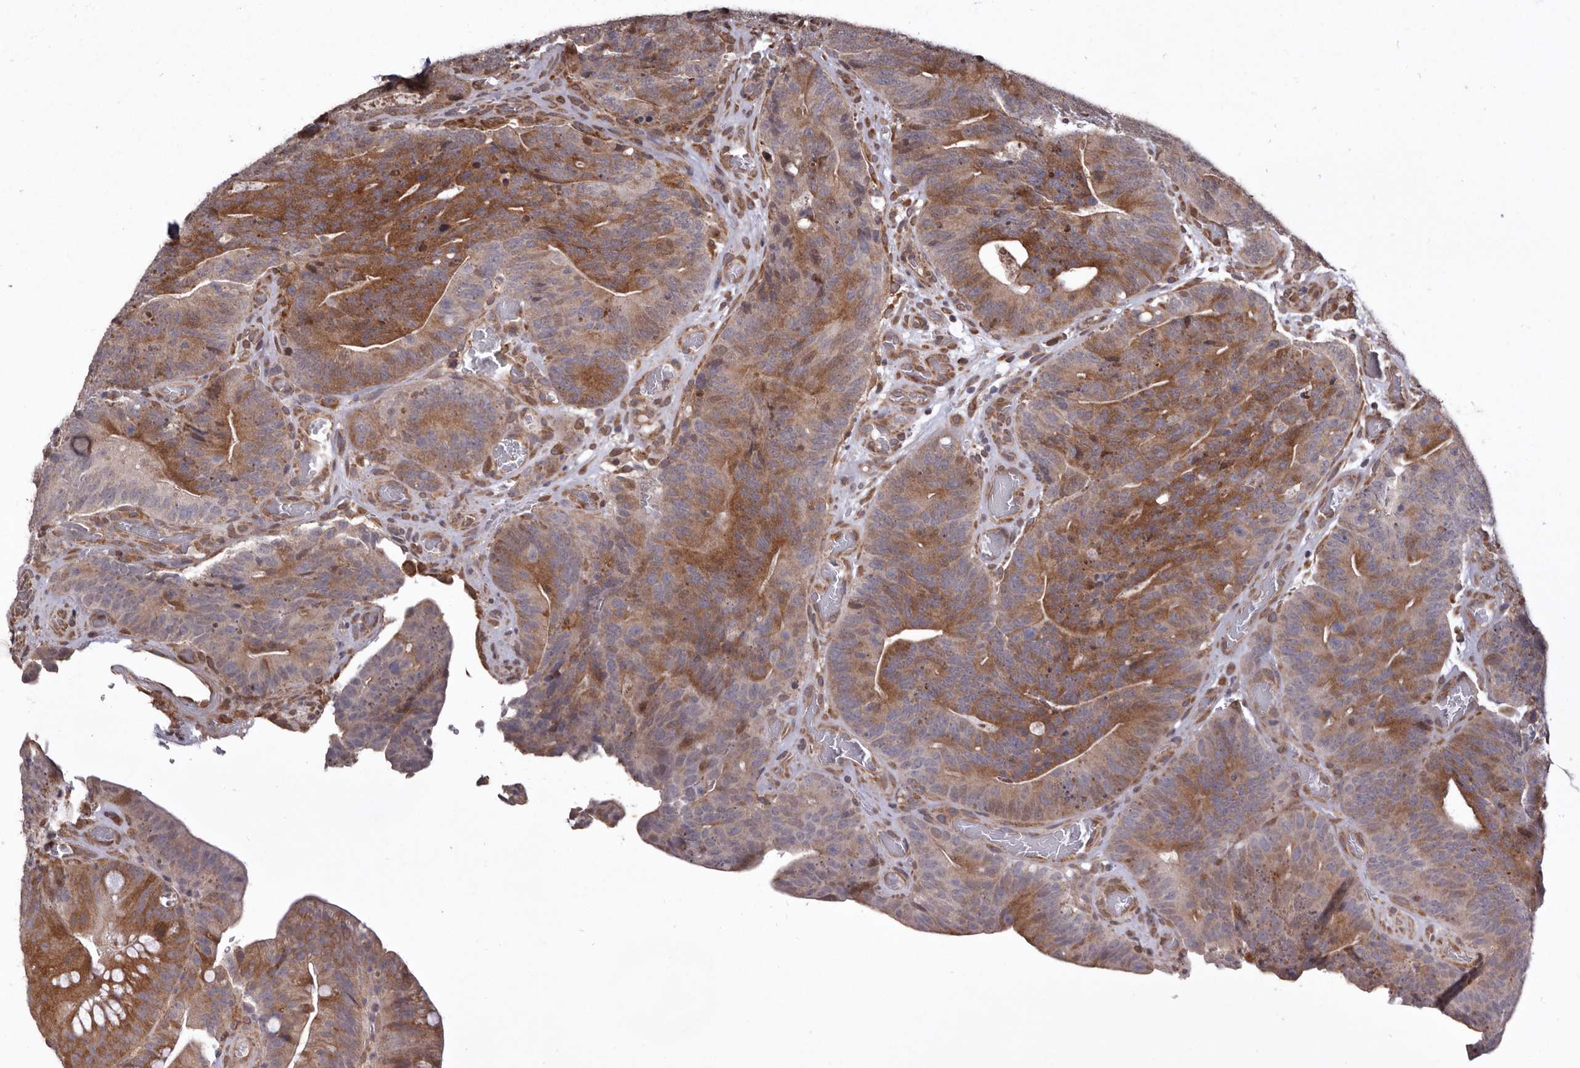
{"staining": {"intensity": "strong", "quantity": ">75%", "location": "cytoplasmic/membranous"}, "tissue": "colorectal cancer", "cell_type": "Tumor cells", "image_type": "cancer", "snomed": [{"axis": "morphology", "description": "Normal tissue, NOS"}, {"axis": "topography", "description": "Colon"}], "caption": "This histopathology image displays immunohistochemistry (IHC) staining of colorectal cancer, with high strong cytoplasmic/membranous staining in approximately >75% of tumor cells.", "gene": "RRM2B", "patient": {"sex": "female", "age": 82}}